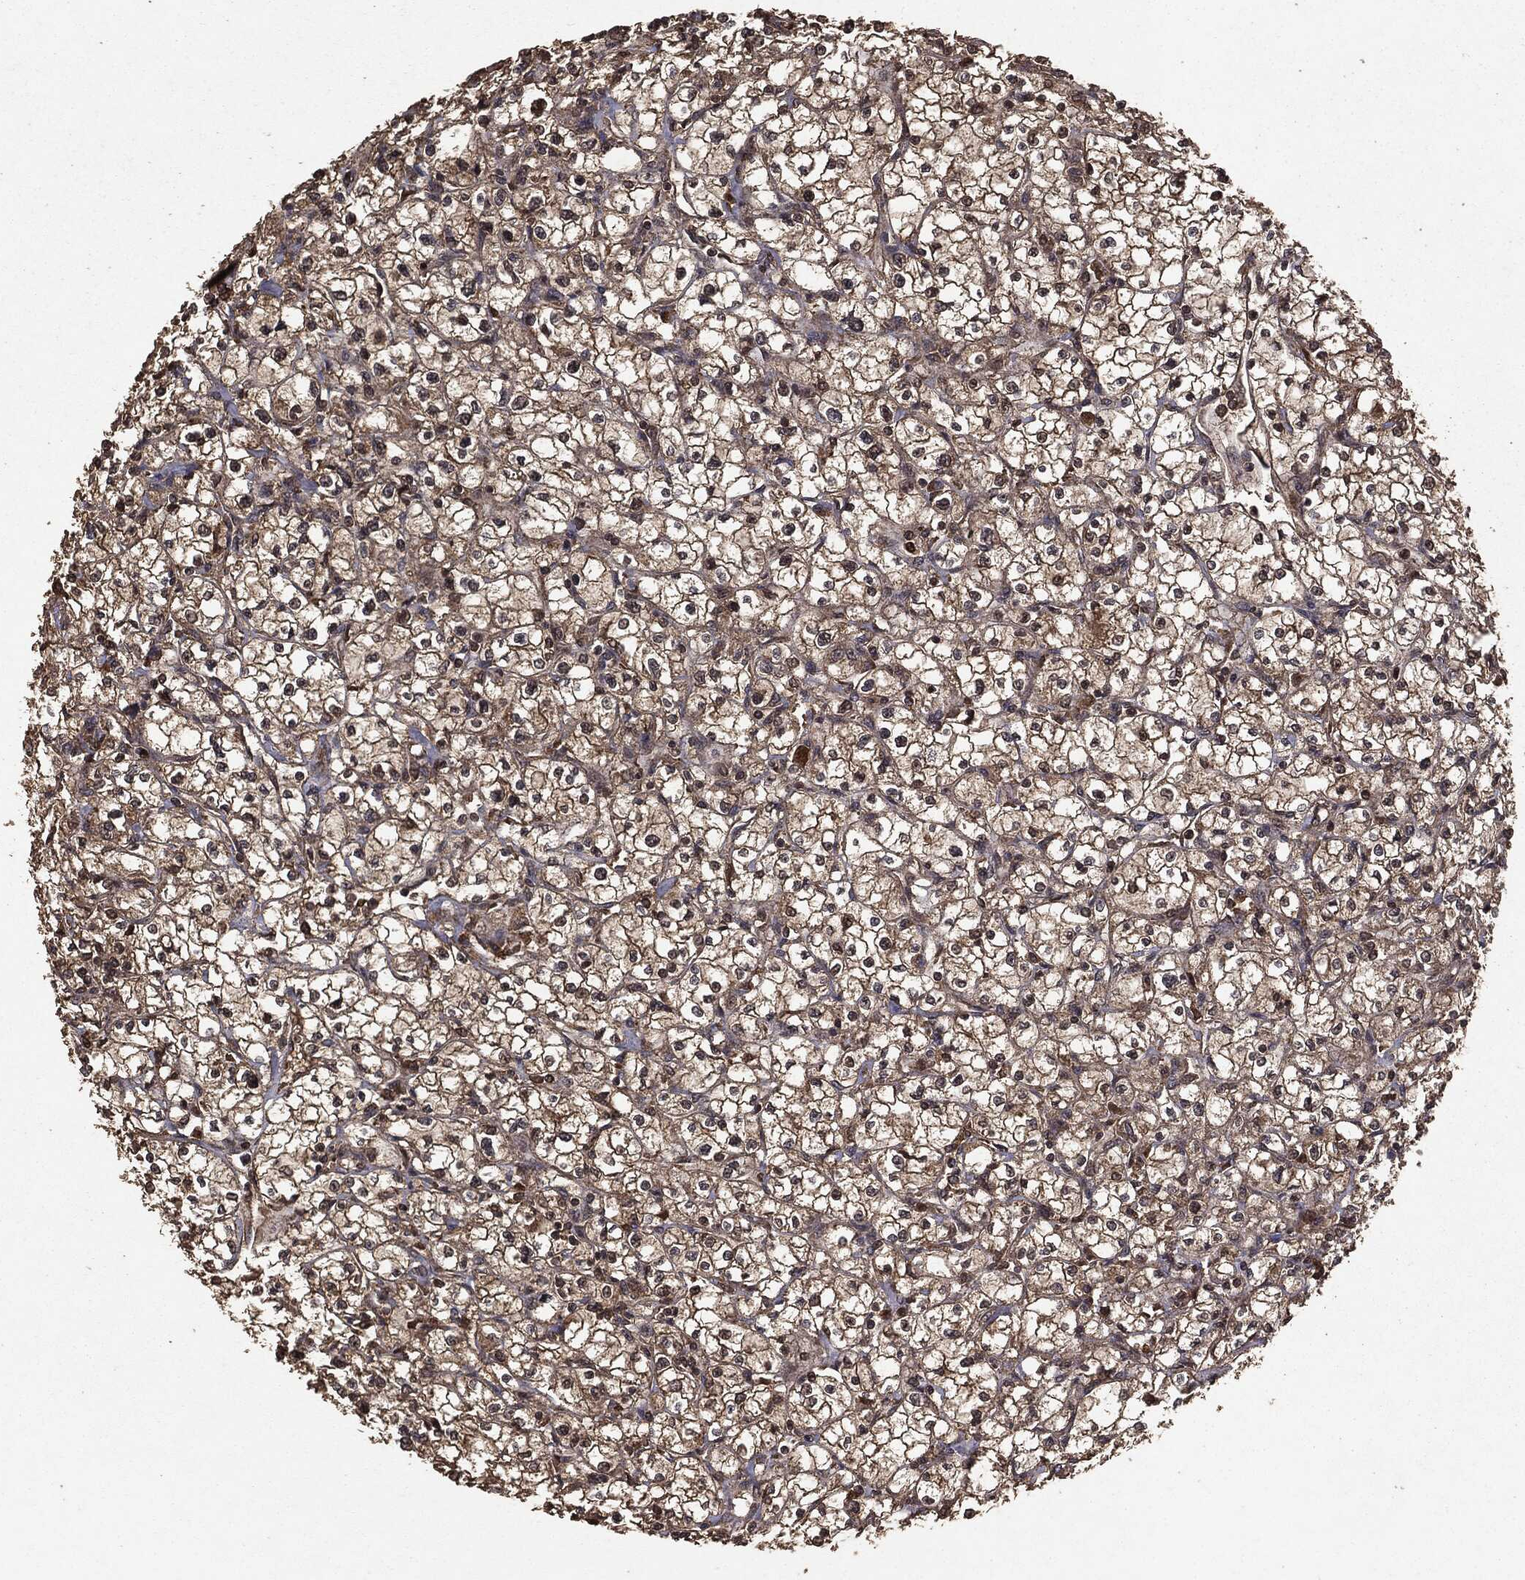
{"staining": {"intensity": "moderate", "quantity": ">75%", "location": "cytoplasmic/membranous"}, "tissue": "renal cancer", "cell_type": "Tumor cells", "image_type": "cancer", "snomed": [{"axis": "morphology", "description": "Adenocarcinoma, NOS"}, {"axis": "topography", "description": "Kidney"}], "caption": "Protein positivity by IHC reveals moderate cytoplasmic/membranous expression in approximately >75% of tumor cells in renal adenocarcinoma.", "gene": "NME1", "patient": {"sex": "male", "age": 67}}